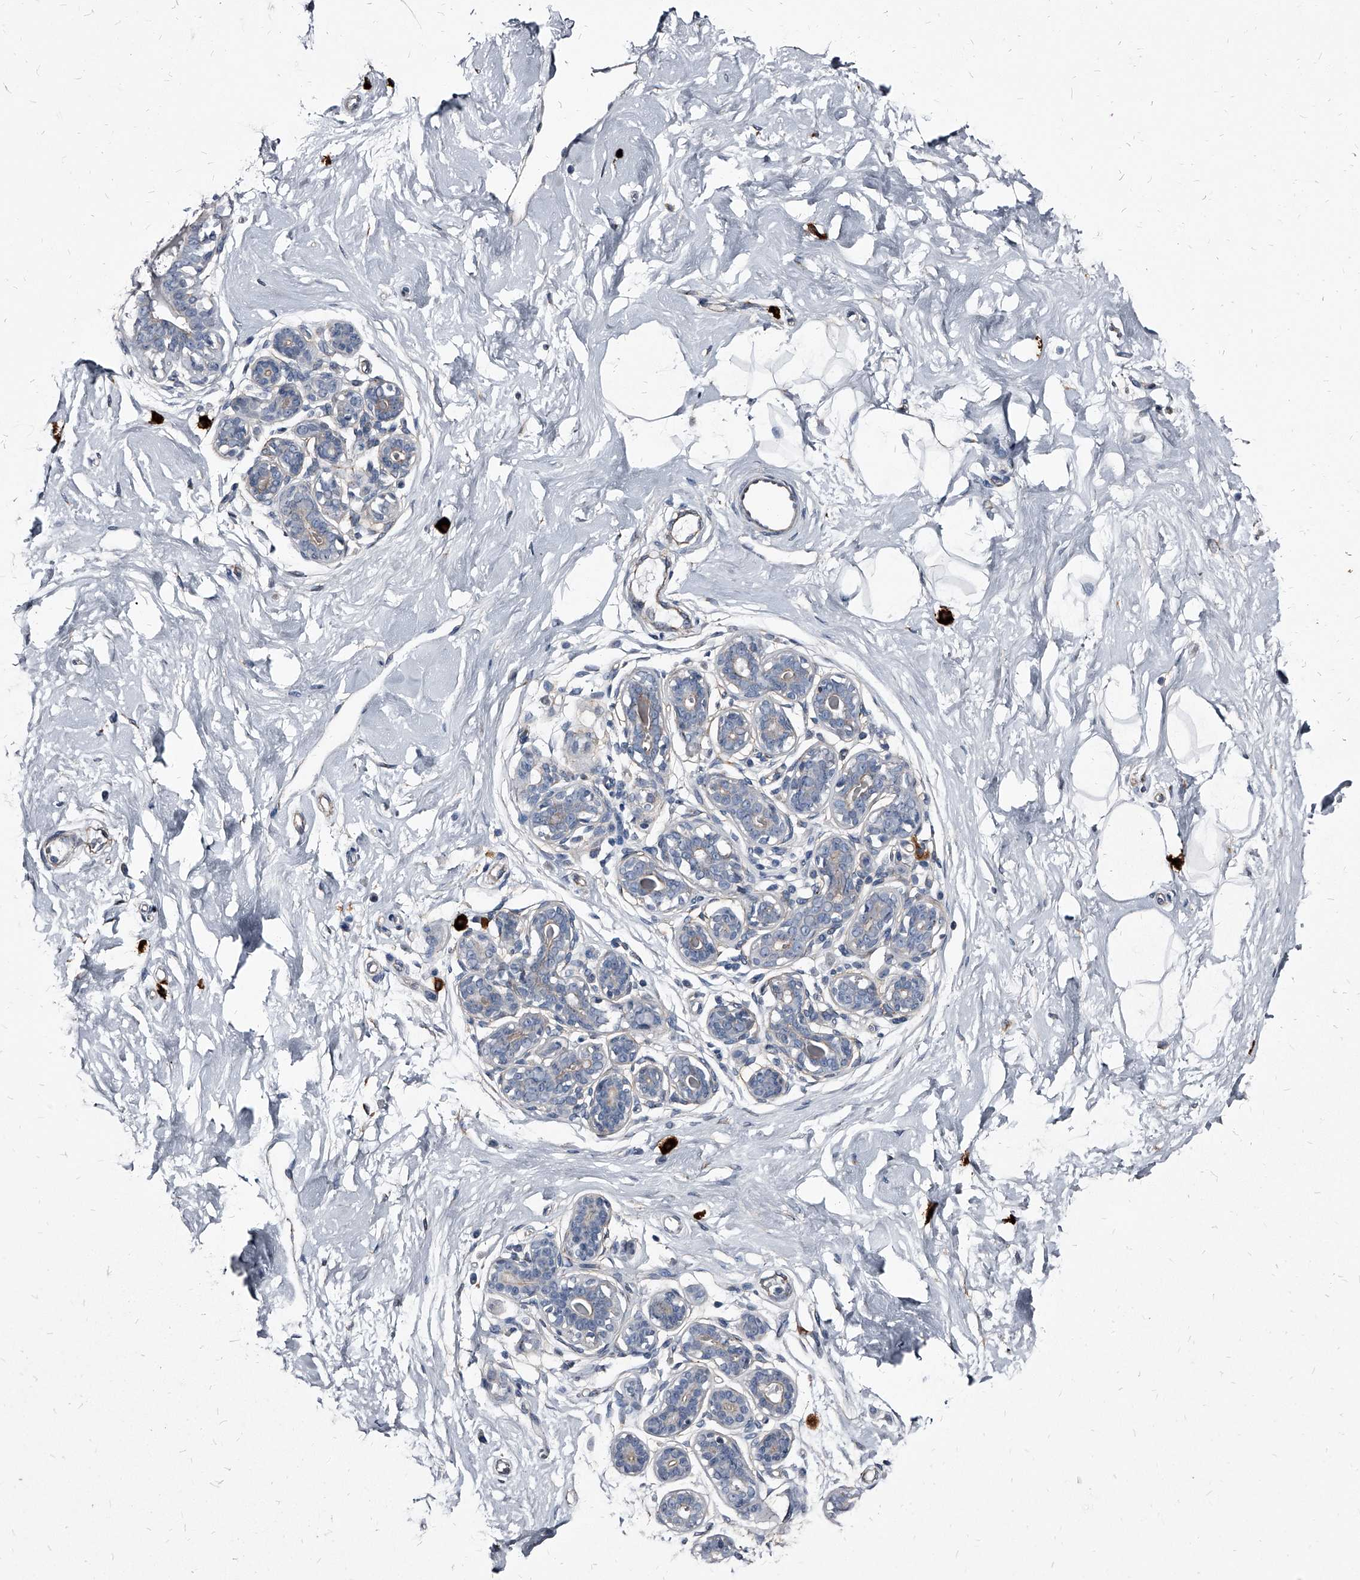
{"staining": {"intensity": "negative", "quantity": "none", "location": "none"}, "tissue": "breast", "cell_type": "Adipocytes", "image_type": "normal", "snomed": [{"axis": "morphology", "description": "Normal tissue, NOS"}, {"axis": "morphology", "description": "Adenoma, NOS"}, {"axis": "topography", "description": "Breast"}], "caption": "This is a micrograph of immunohistochemistry staining of benign breast, which shows no expression in adipocytes.", "gene": "PGLYRP3", "patient": {"sex": "female", "age": 23}}